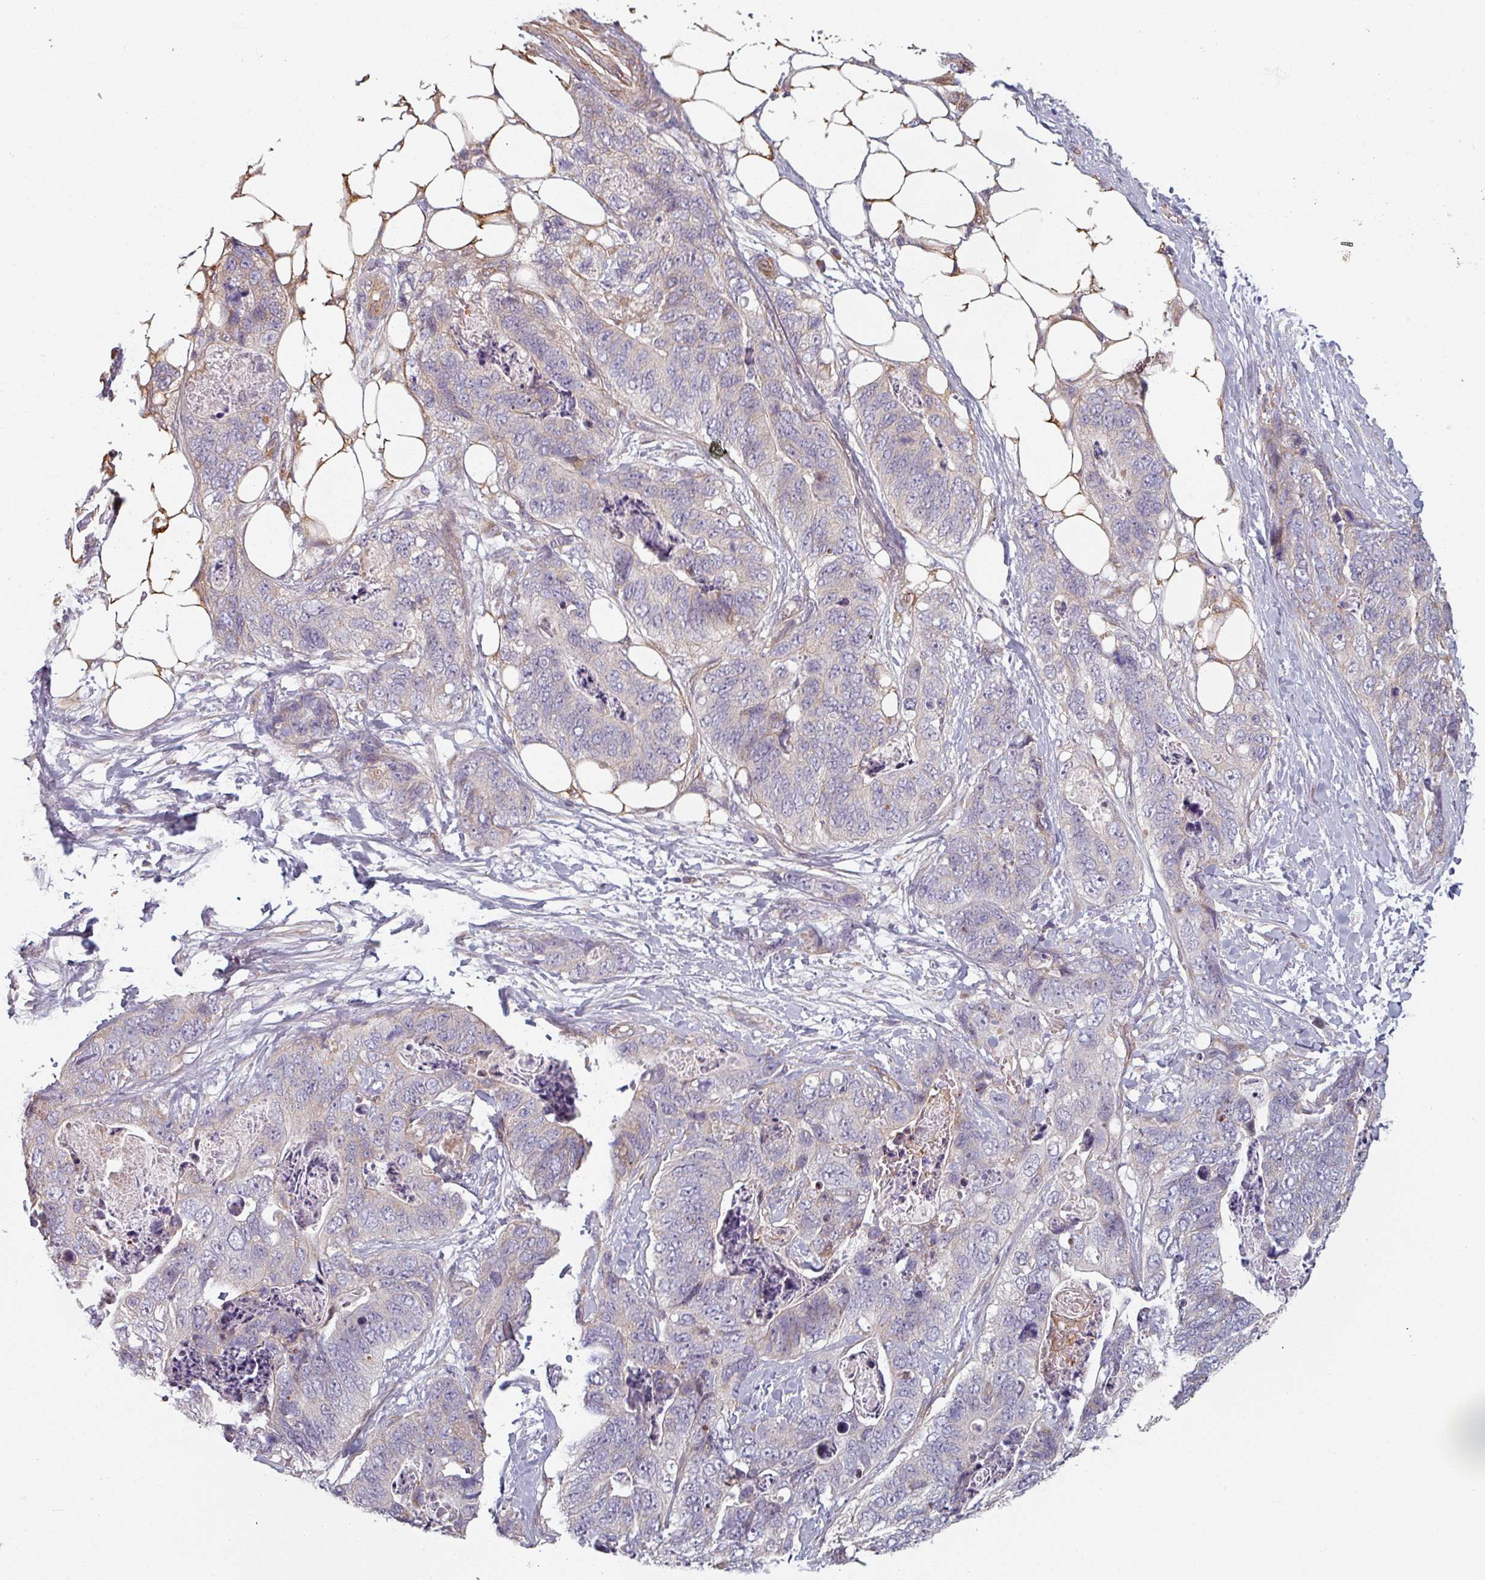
{"staining": {"intensity": "negative", "quantity": "none", "location": "none"}, "tissue": "stomach cancer", "cell_type": "Tumor cells", "image_type": "cancer", "snomed": [{"axis": "morphology", "description": "Adenocarcinoma, NOS"}, {"axis": "topography", "description": "Stomach"}], "caption": "This histopathology image is of stomach cancer stained with IHC to label a protein in brown with the nuclei are counter-stained blue. There is no expression in tumor cells.", "gene": "C4BPB", "patient": {"sex": "female", "age": 89}}